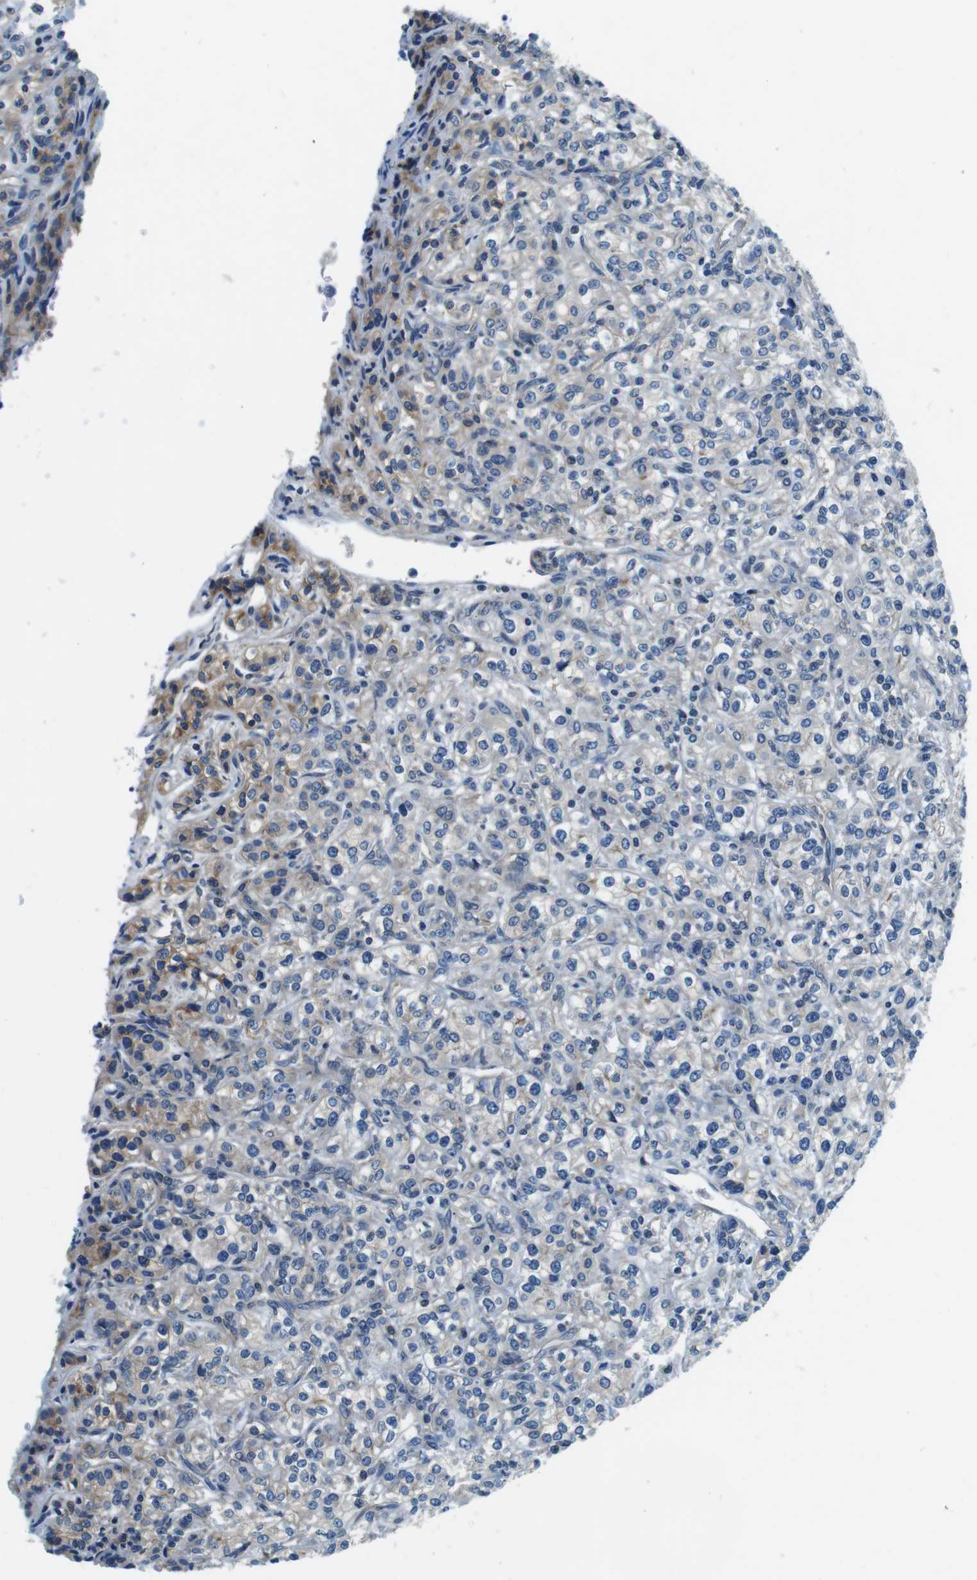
{"staining": {"intensity": "moderate", "quantity": "<25%", "location": "cytoplasmic/membranous"}, "tissue": "renal cancer", "cell_type": "Tumor cells", "image_type": "cancer", "snomed": [{"axis": "morphology", "description": "Adenocarcinoma, NOS"}, {"axis": "topography", "description": "Kidney"}], "caption": "Brown immunohistochemical staining in adenocarcinoma (renal) displays moderate cytoplasmic/membranous staining in approximately <25% of tumor cells.", "gene": "DENND4C", "patient": {"sex": "male", "age": 77}}